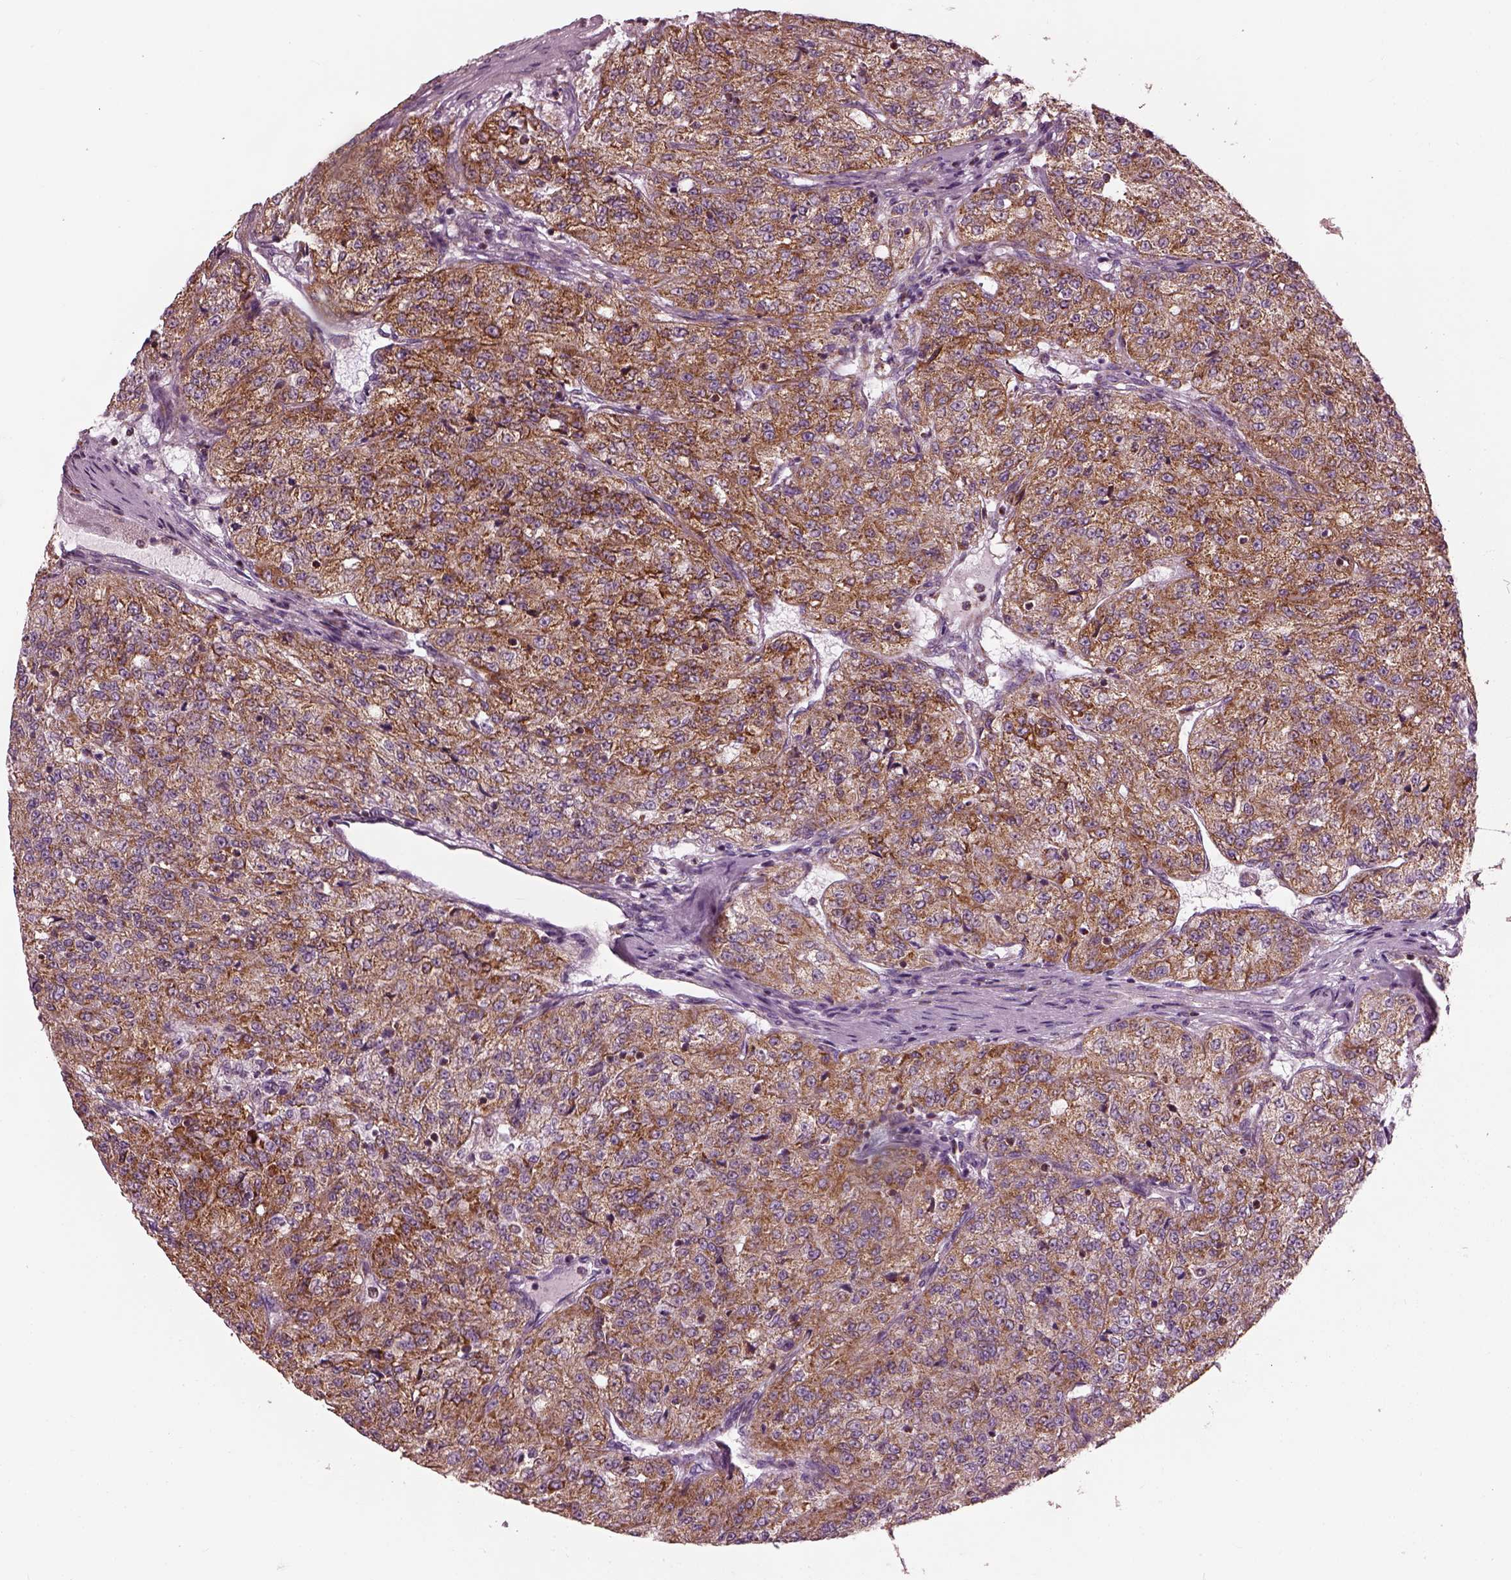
{"staining": {"intensity": "moderate", "quantity": ">75%", "location": "cytoplasmic/membranous"}, "tissue": "renal cancer", "cell_type": "Tumor cells", "image_type": "cancer", "snomed": [{"axis": "morphology", "description": "Adenocarcinoma, NOS"}, {"axis": "topography", "description": "Kidney"}], "caption": "DAB immunohistochemical staining of adenocarcinoma (renal) shows moderate cytoplasmic/membranous protein expression in approximately >75% of tumor cells. Immunohistochemistry stains the protein in brown and the nuclei are stained blue.", "gene": "ATP5MF", "patient": {"sex": "female", "age": 63}}